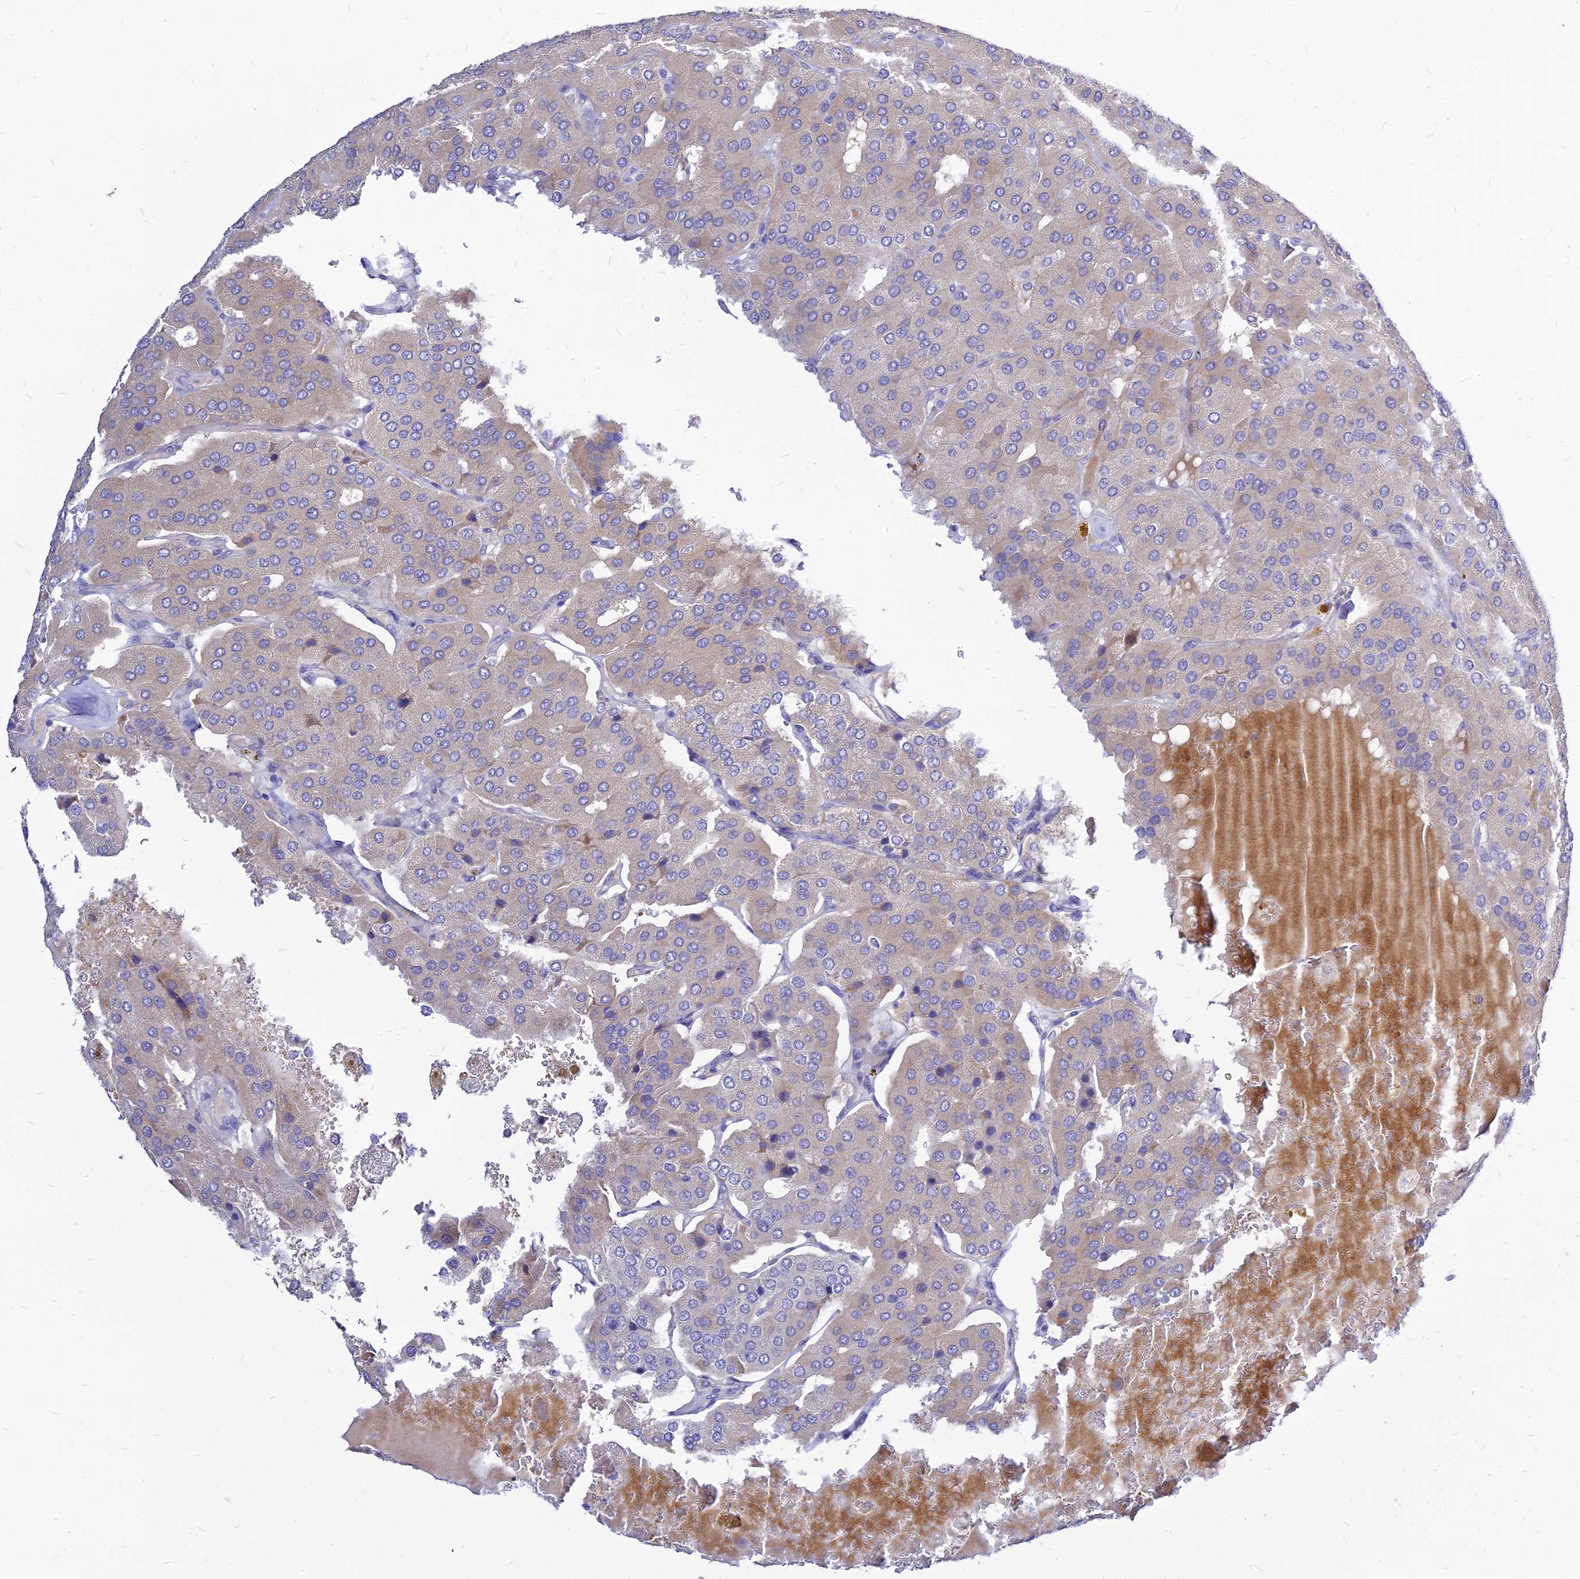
{"staining": {"intensity": "negative", "quantity": "none", "location": "none"}, "tissue": "parathyroid gland", "cell_type": "Glandular cells", "image_type": "normal", "snomed": [{"axis": "morphology", "description": "Normal tissue, NOS"}, {"axis": "morphology", "description": "Adenoma, NOS"}, {"axis": "topography", "description": "Parathyroid gland"}], "caption": "Glandular cells show no significant protein positivity in unremarkable parathyroid gland.", "gene": "CZIB", "patient": {"sex": "female", "age": 86}}